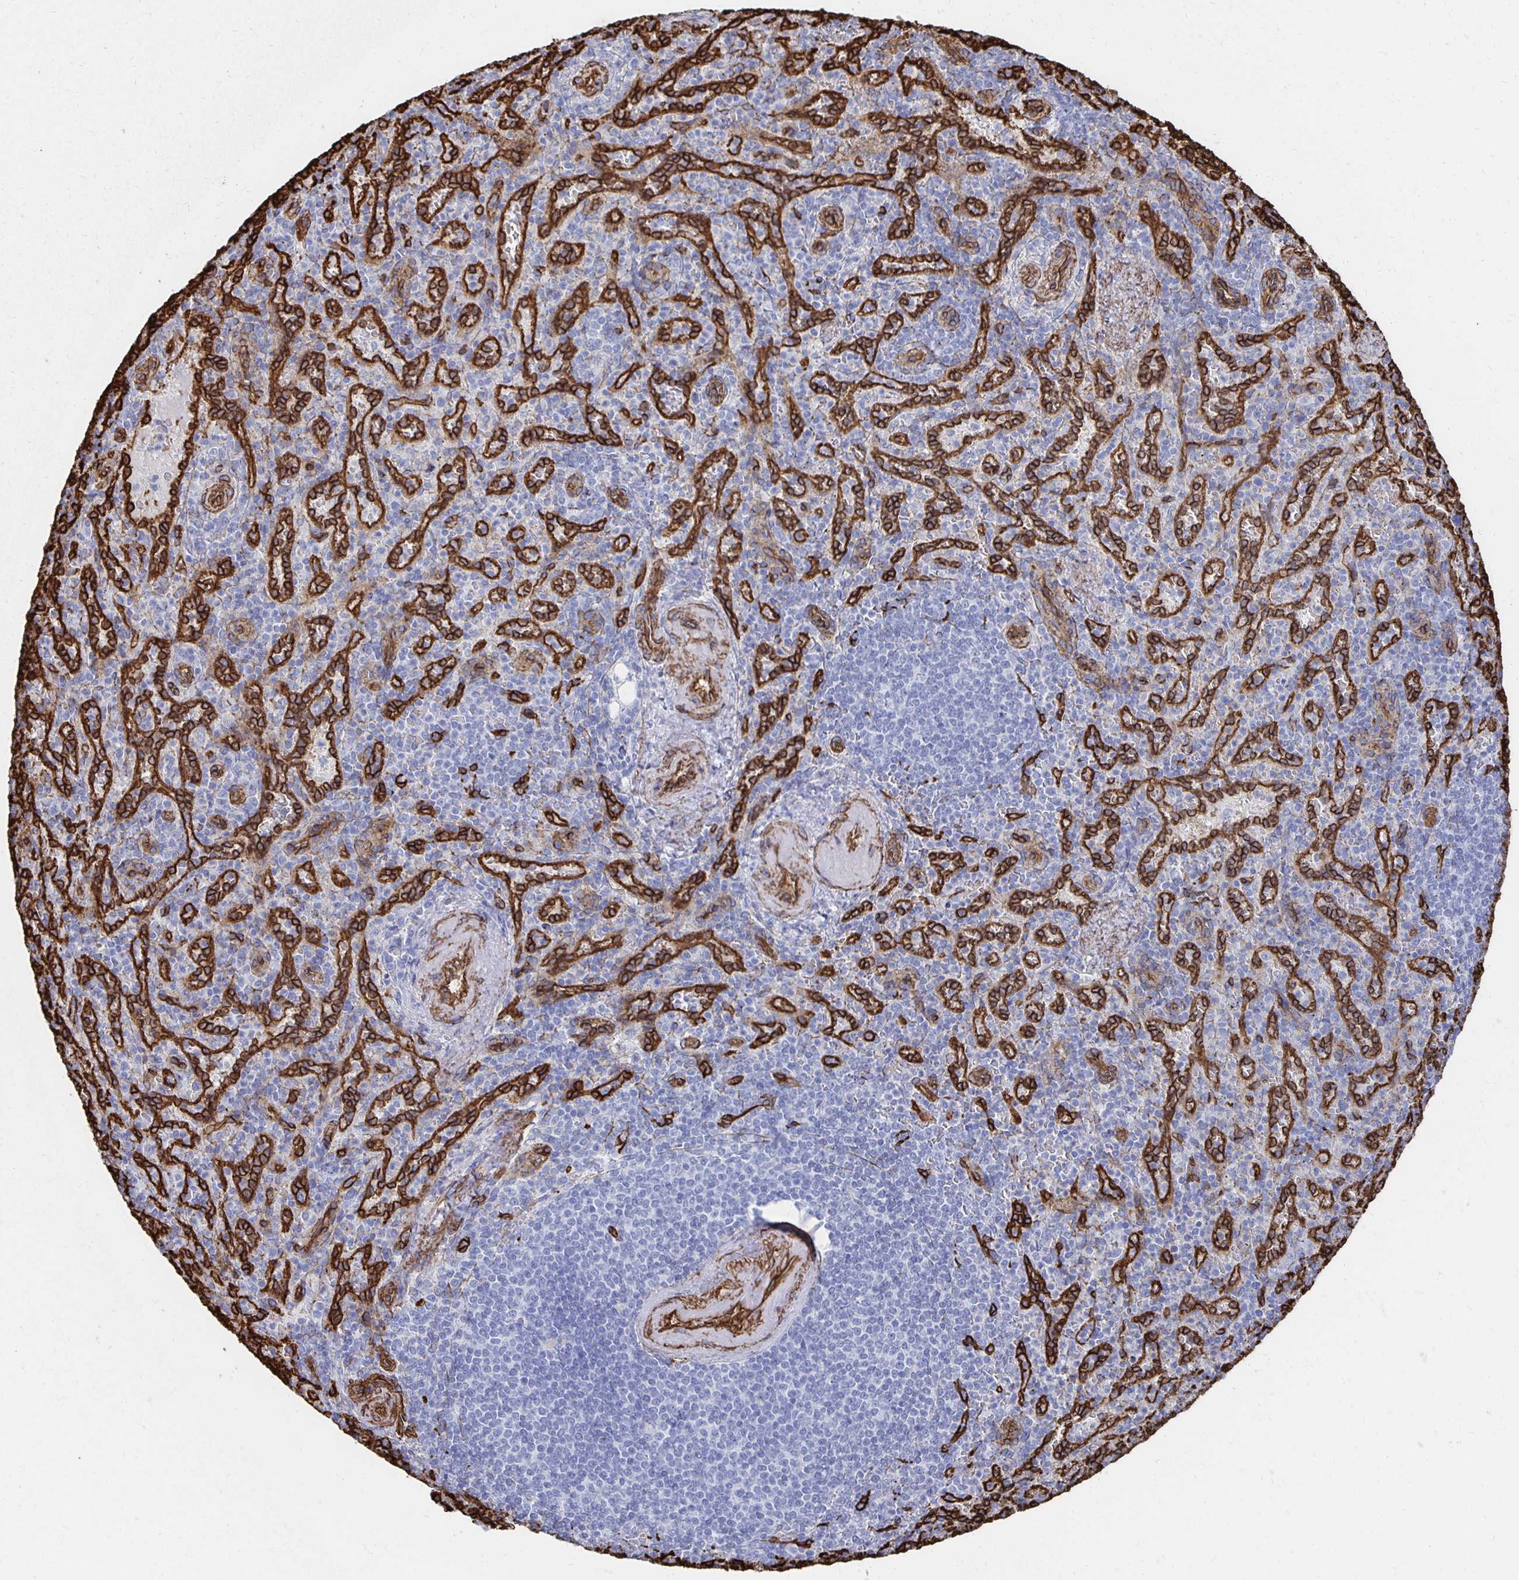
{"staining": {"intensity": "negative", "quantity": "none", "location": "none"}, "tissue": "spleen", "cell_type": "Cells in red pulp", "image_type": "normal", "snomed": [{"axis": "morphology", "description": "Normal tissue, NOS"}, {"axis": "topography", "description": "Spleen"}], "caption": "The photomicrograph reveals no staining of cells in red pulp in benign spleen.", "gene": "VIPR2", "patient": {"sex": "female", "age": 74}}